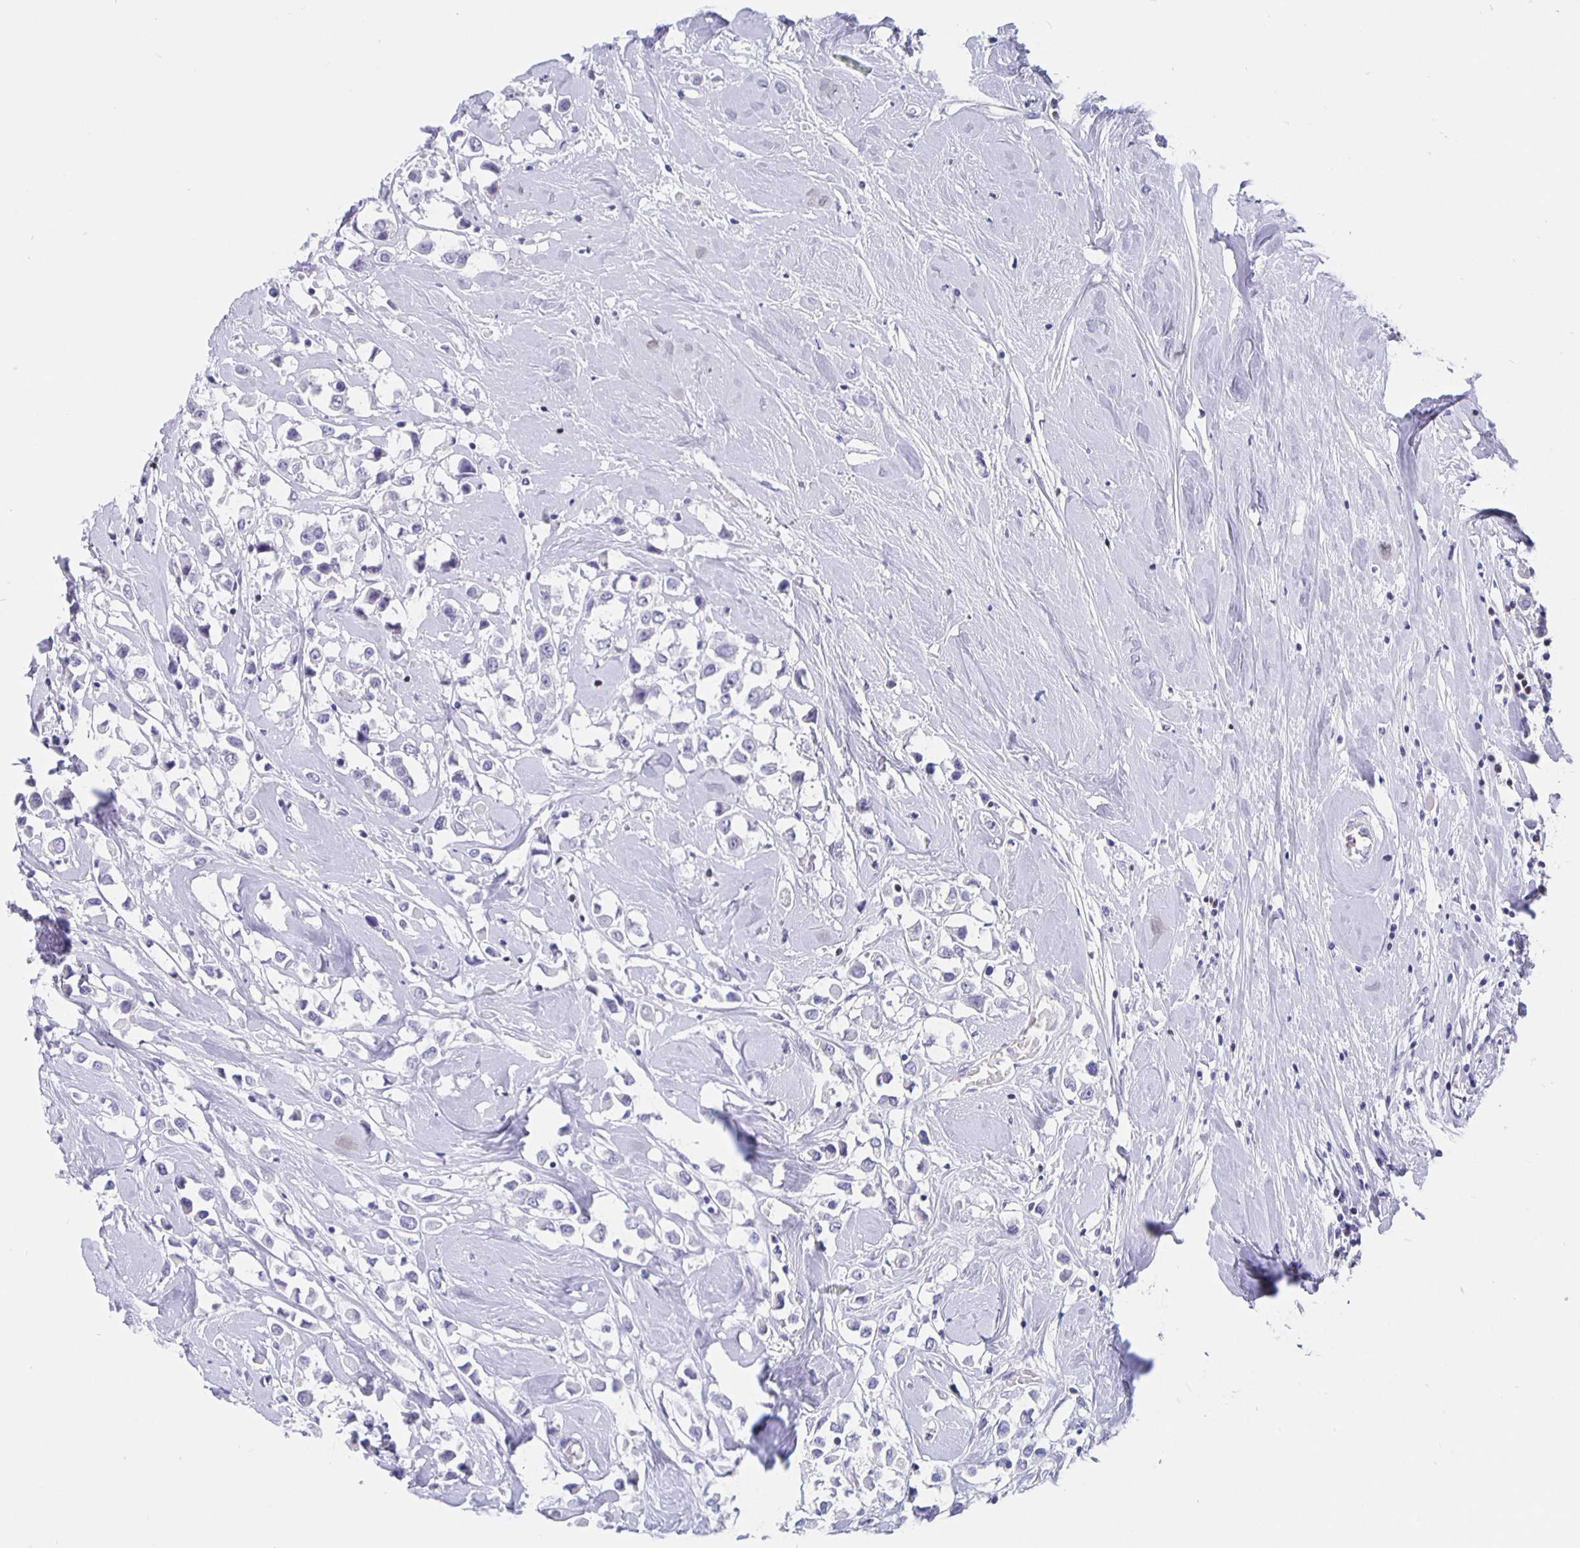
{"staining": {"intensity": "negative", "quantity": "none", "location": "none"}, "tissue": "breast cancer", "cell_type": "Tumor cells", "image_type": "cancer", "snomed": [{"axis": "morphology", "description": "Duct carcinoma"}, {"axis": "topography", "description": "Breast"}], "caption": "Tumor cells show no significant expression in intraductal carcinoma (breast).", "gene": "SATB2", "patient": {"sex": "female", "age": 61}}